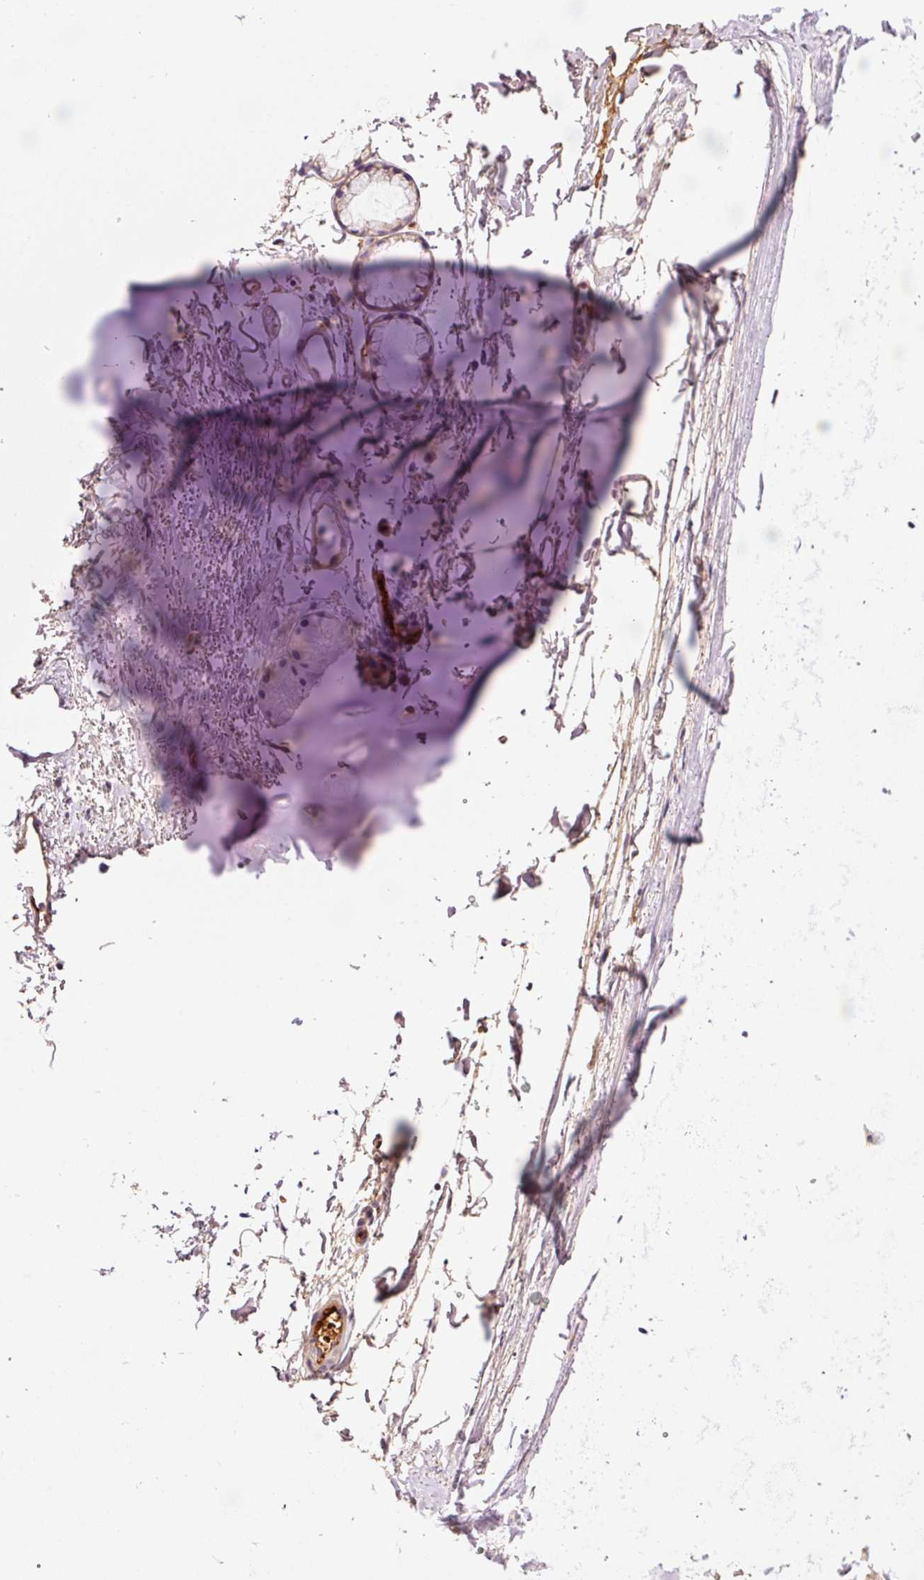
{"staining": {"intensity": "negative", "quantity": "none", "location": "none"}, "tissue": "soft tissue", "cell_type": "Chondrocytes", "image_type": "normal", "snomed": [{"axis": "morphology", "description": "Normal tissue, NOS"}, {"axis": "topography", "description": "Cartilage tissue"}, {"axis": "topography", "description": "Nasopharynx"}], "caption": "An IHC photomicrograph of normal soft tissue is shown. There is no staining in chondrocytes of soft tissue.", "gene": "TMEM235", "patient": {"sex": "male", "age": 56}}